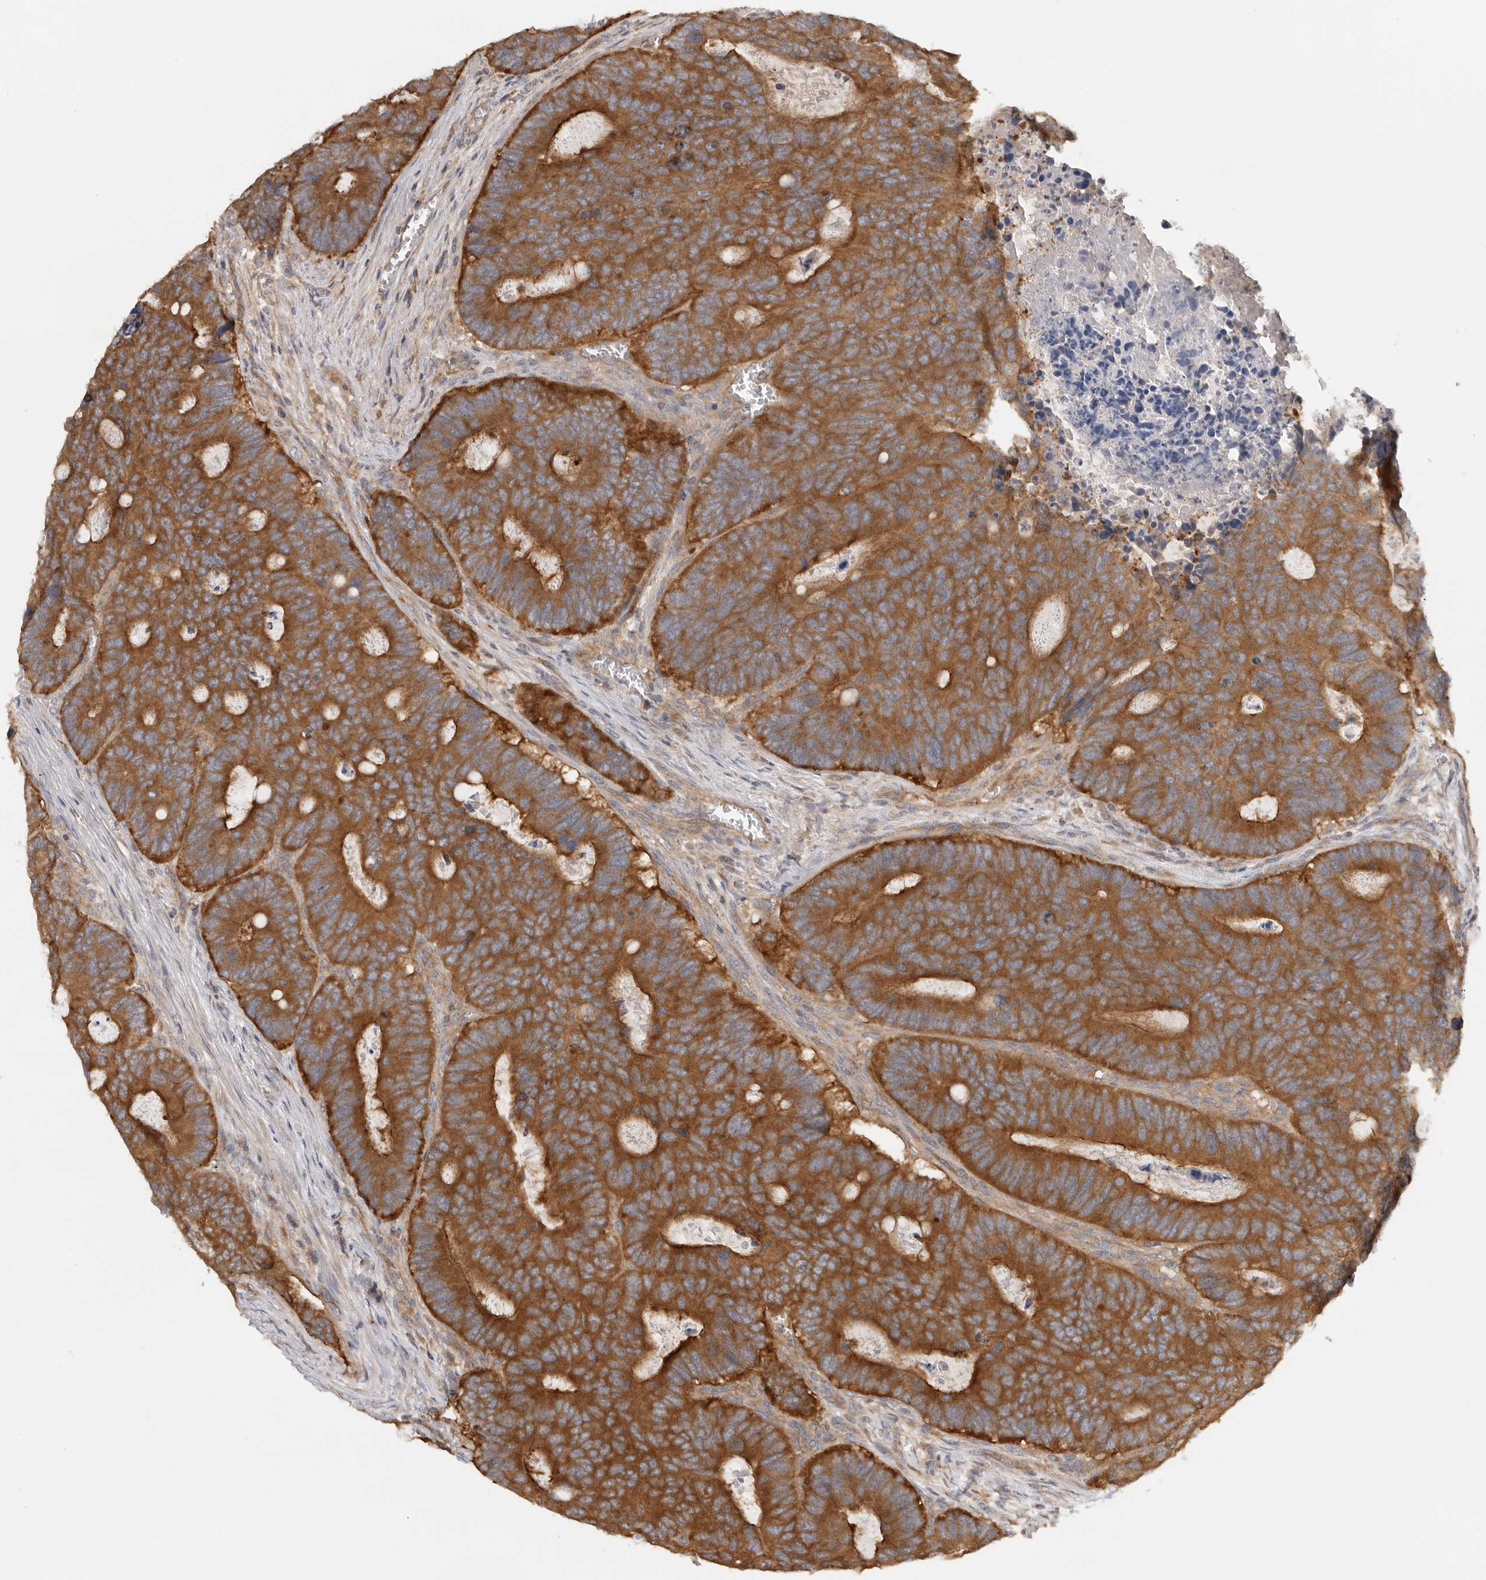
{"staining": {"intensity": "strong", "quantity": ">75%", "location": "cytoplasmic/membranous"}, "tissue": "colorectal cancer", "cell_type": "Tumor cells", "image_type": "cancer", "snomed": [{"axis": "morphology", "description": "Adenocarcinoma, NOS"}, {"axis": "topography", "description": "Colon"}], "caption": "High-power microscopy captured an immunohistochemistry (IHC) photomicrograph of colorectal cancer, revealing strong cytoplasmic/membranous staining in about >75% of tumor cells. The protein of interest is shown in brown color, while the nuclei are stained blue.", "gene": "PPP1R42", "patient": {"sex": "male", "age": 87}}